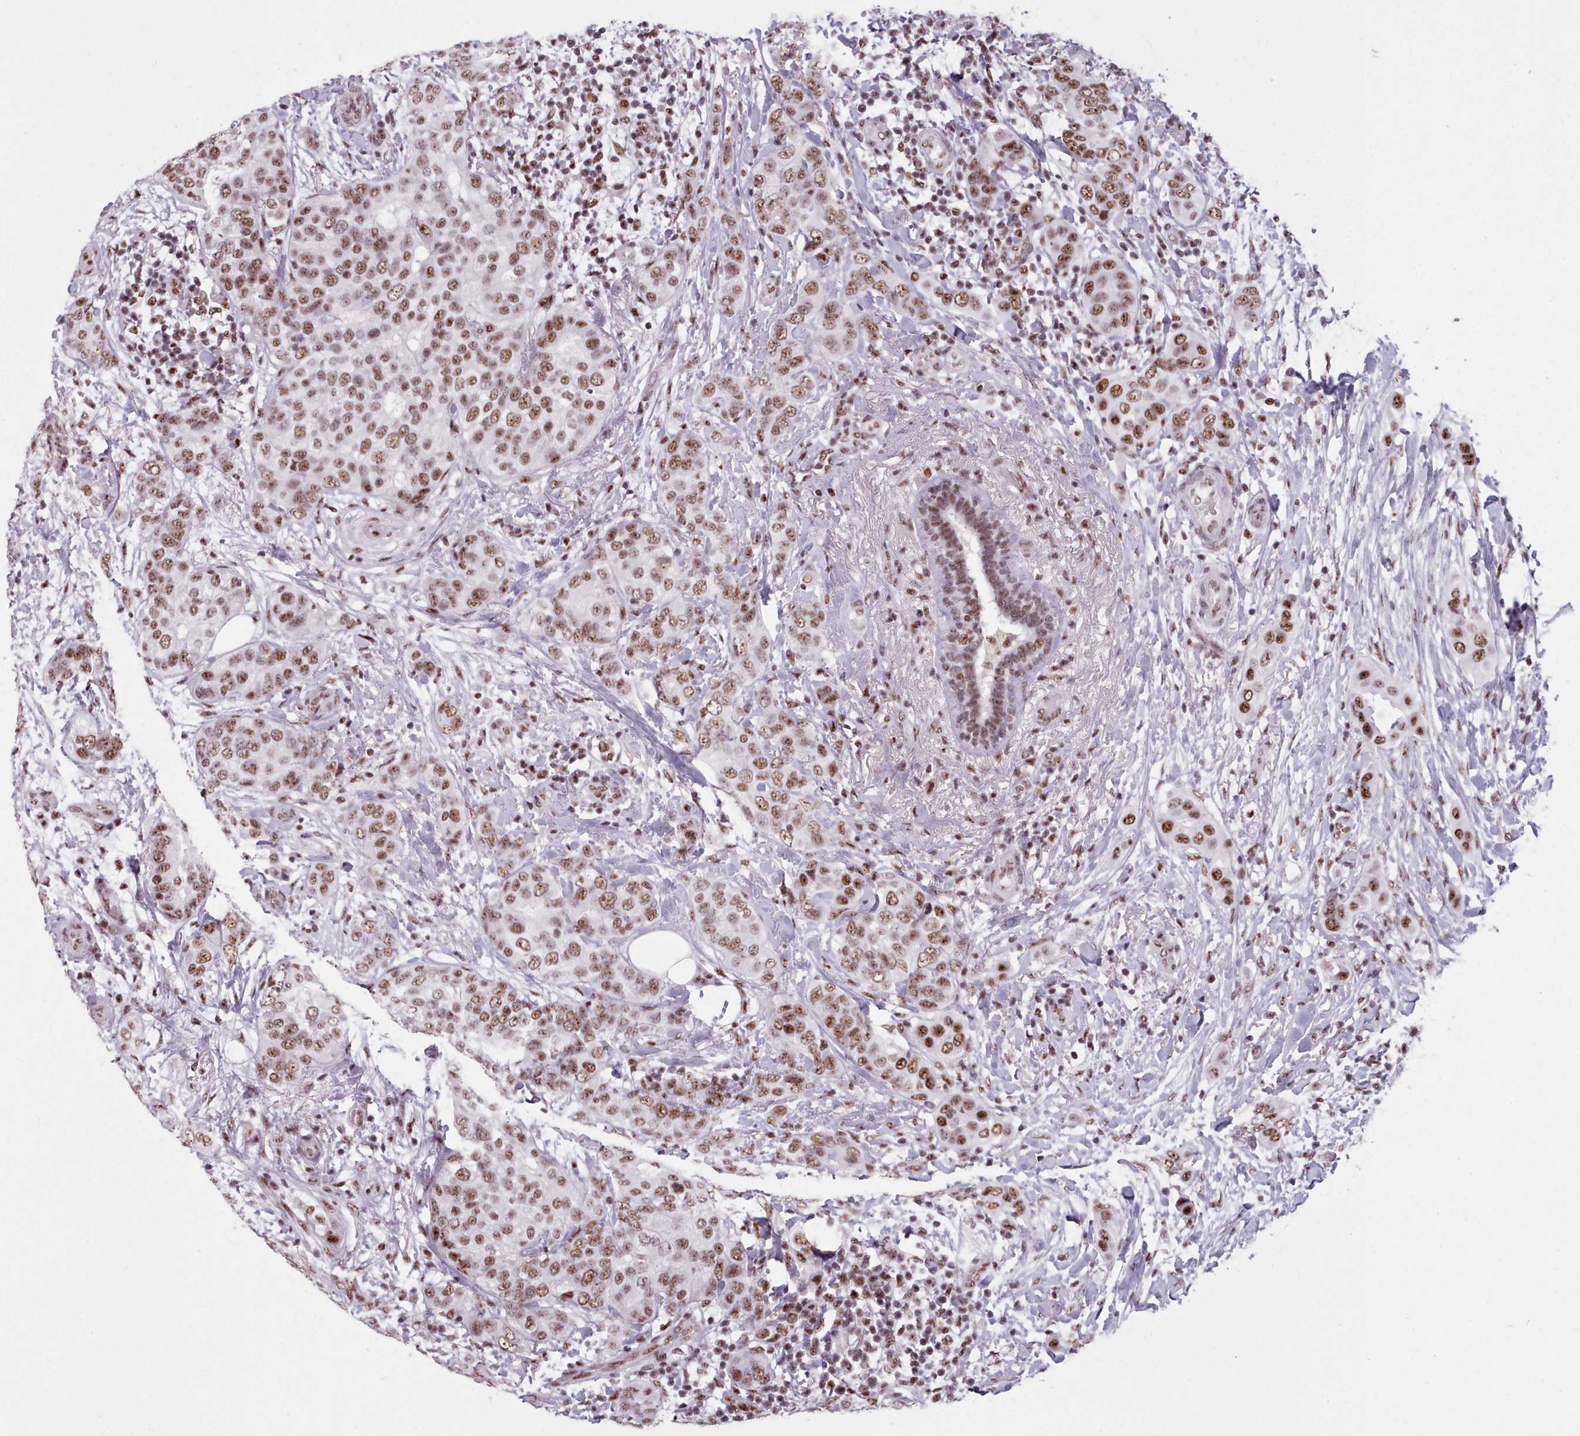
{"staining": {"intensity": "moderate", "quantity": ">75%", "location": "nuclear"}, "tissue": "breast cancer", "cell_type": "Tumor cells", "image_type": "cancer", "snomed": [{"axis": "morphology", "description": "Lobular carcinoma"}, {"axis": "topography", "description": "Breast"}], "caption": "A photomicrograph showing moderate nuclear positivity in about >75% of tumor cells in lobular carcinoma (breast), as visualized by brown immunohistochemical staining.", "gene": "SRRM1", "patient": {"sex": "female", "age": 51}}